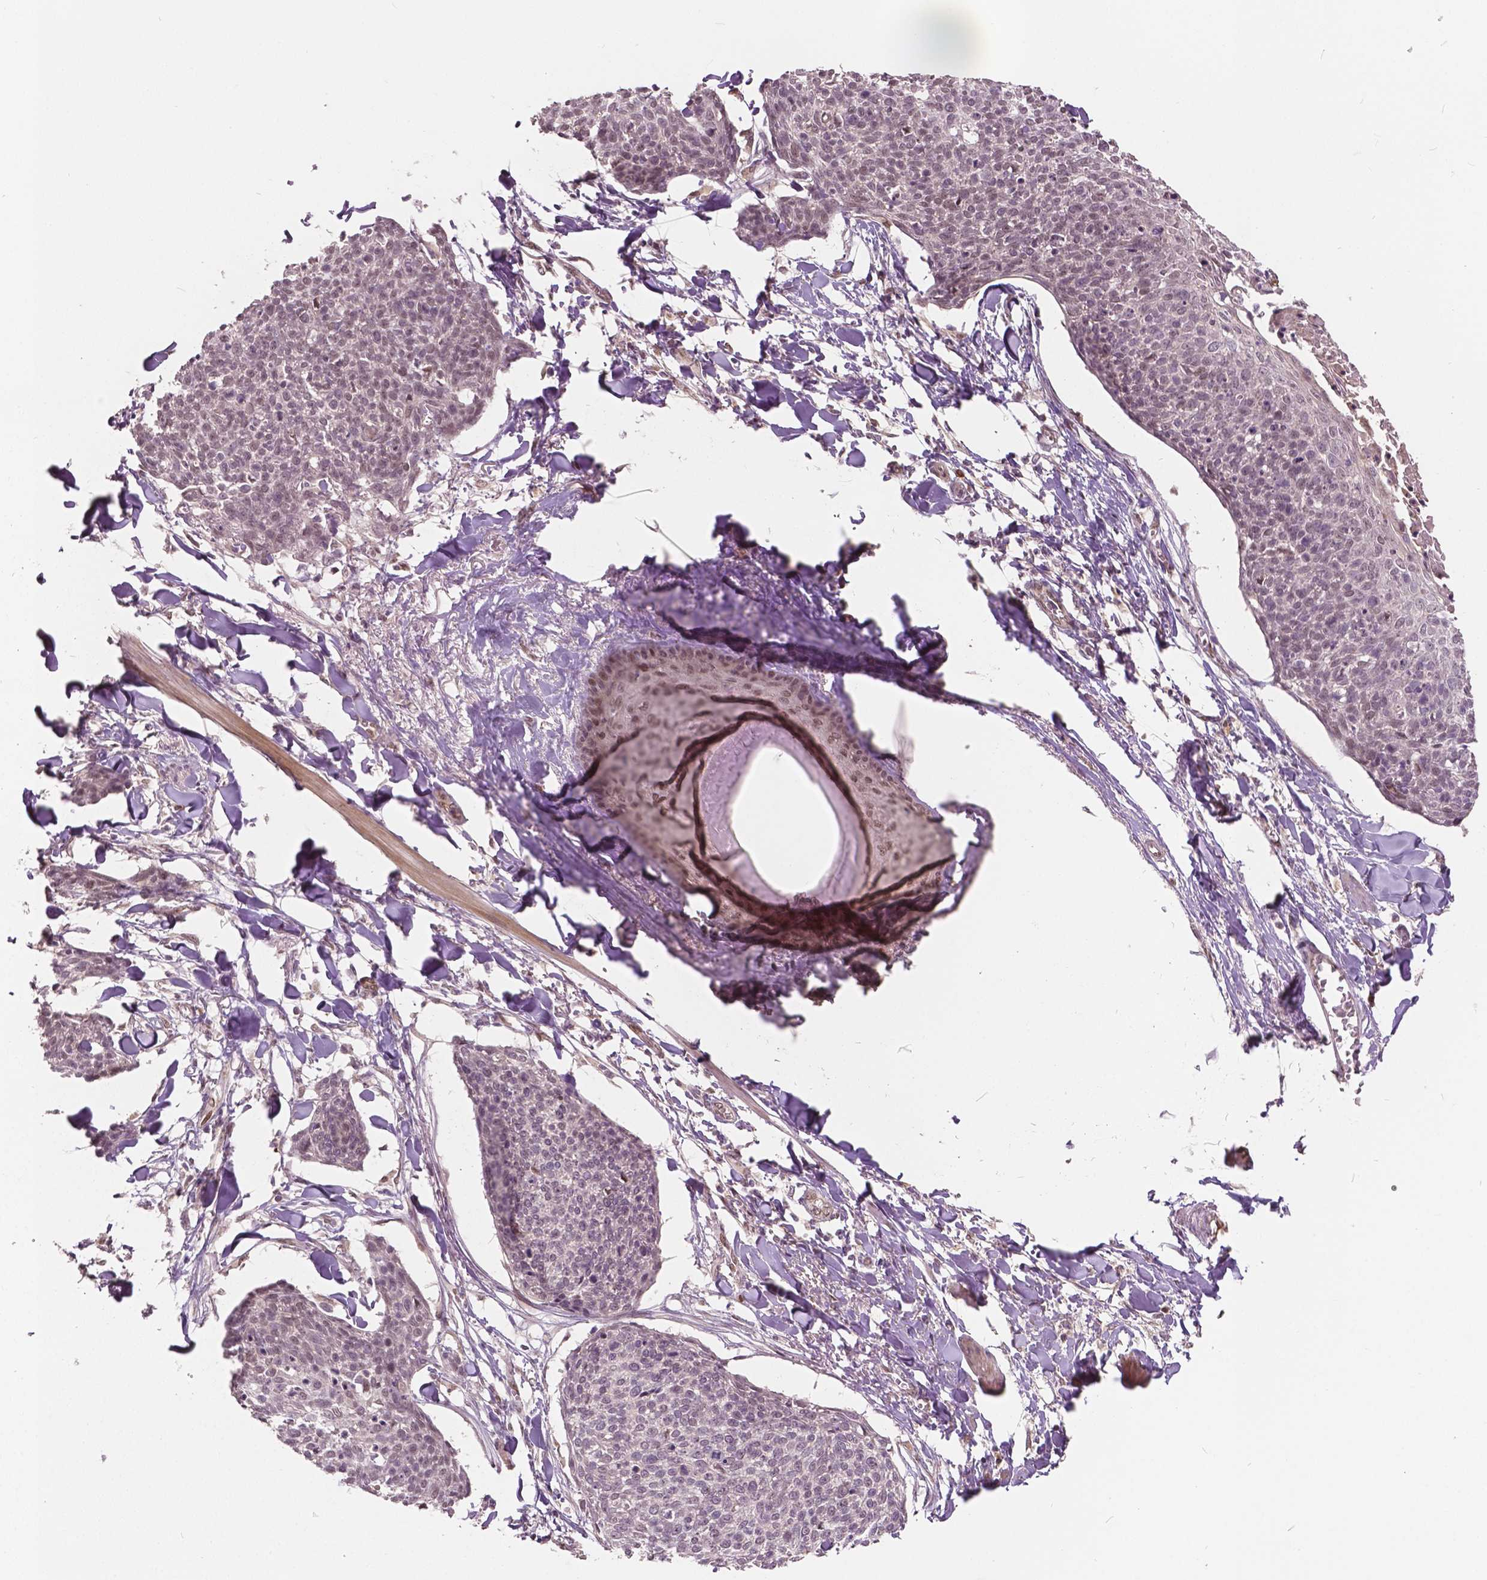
{"staining": {"intensity": "negative", "quantity": "none", "location": "none"}, "tissue": "skin cancer", "cell_type": "Tumor cells", "image_type": "cancer", "snomed": [{"axis": "morphology", "description": "Squamous cell carcinoma, NOS"}, {"axis": "topography", "description": "Skin"}, {"axis": "topography", "description": "Vulva"}], "caption": "This is a photomicrograph of immunohistochemistry staining of squamous cell carcinoma (skin), which shows no staining in tumor cells.", "gene": "HMBOX1", "patient": {"sex": "female", "age": 75}}